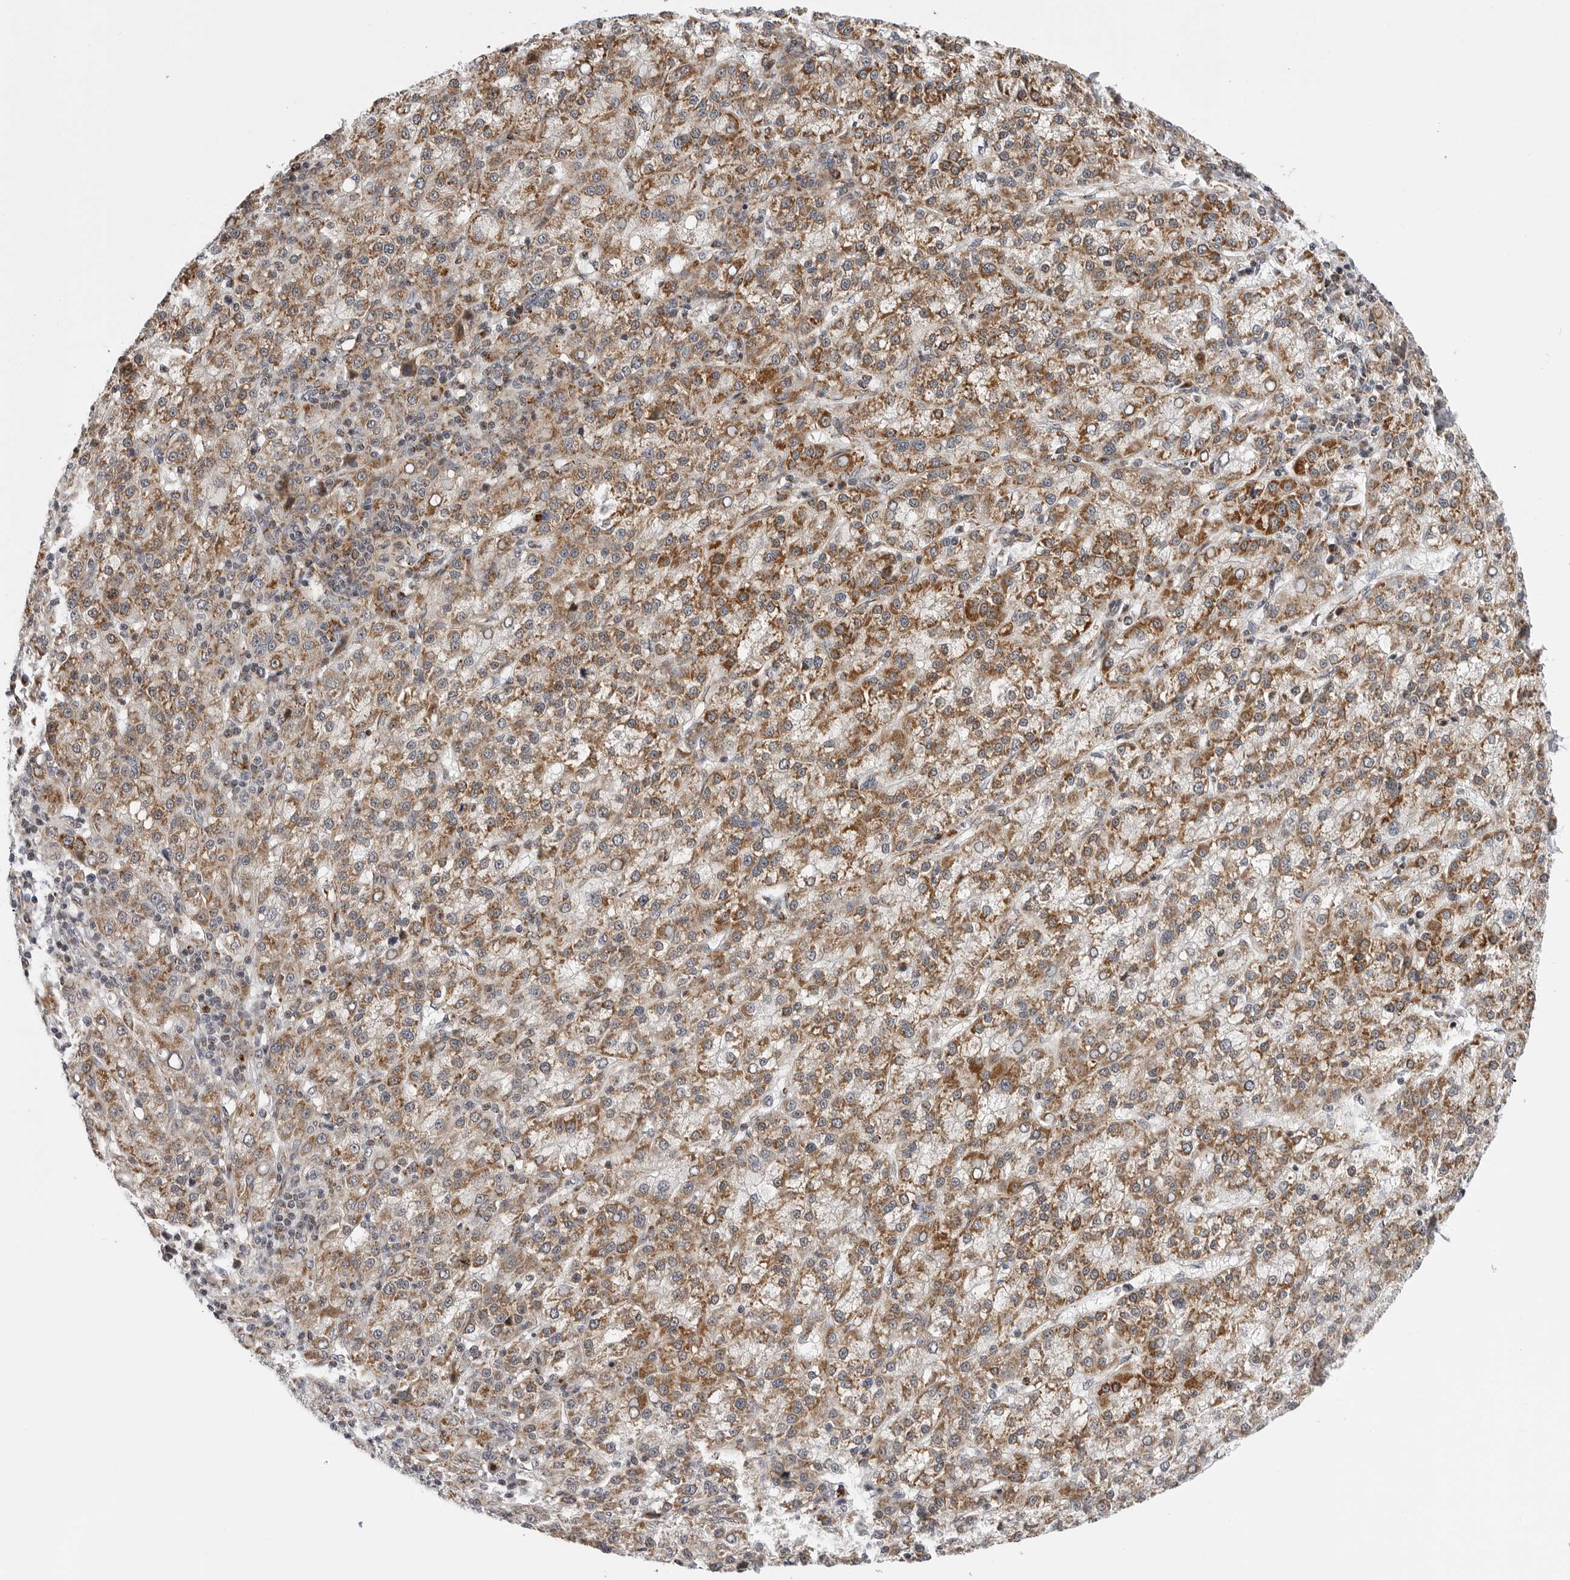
{"staining": {"intensity": "moderate", "quantity": ">75%", "location": "cytoplasmic/membranous"}, "tissue": "liver cancer", "cell_type": "Tumor cells", "image_type": "cancer", "snomed": [{"axis": "morphology", "description": "Carcinoma, Hepatocellular, NOS"}, {"axis": "topography", "description": "Liver"}], "caption": "Immunohistochemical staining of liver cancer (hepatocellular carcinoma) displays medium levels of moderate cytoplasmic/membranous protein expression in approximately >75% of tumor cells. The protein of interest is stained brown, and the nuclei are stained in blue (DAB IHC with brightfield microscopy, high magnification).", "gene": "CDK20", "patient": {"sex": "female", "age": 58}}